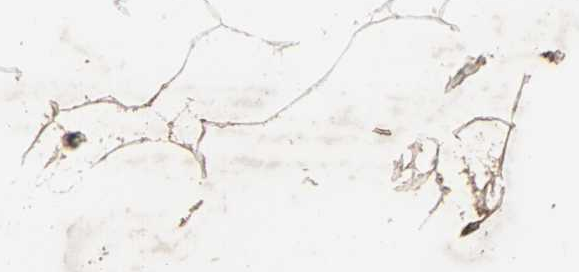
{"staining": {"intensity": "moderate", "quantity": ">75%", "location": "cytoplasmic/membranous"}, "tissue": "adipose tissue", "cell_type": "Adipocytes", "image_type": "normal", "snomed": [{"axis": "morphology", "description": "Normal tissue, NOS"}, {"axis": "morphology", "description": "Duct carcinoma"}, {"axis": "topography", "description": "Breast"}, {"axis": "topography", "description": "Adipose tissue"}], "caption": "A brown stain shows moderate cytoplasmic/membranous staining of a protein in adipocytes of benign adipose tissue. (DAB = brown stain, brightfield microscopy at high magnification).", "gene": "GCK", "patient": {"sex": "female", "age": 37}}